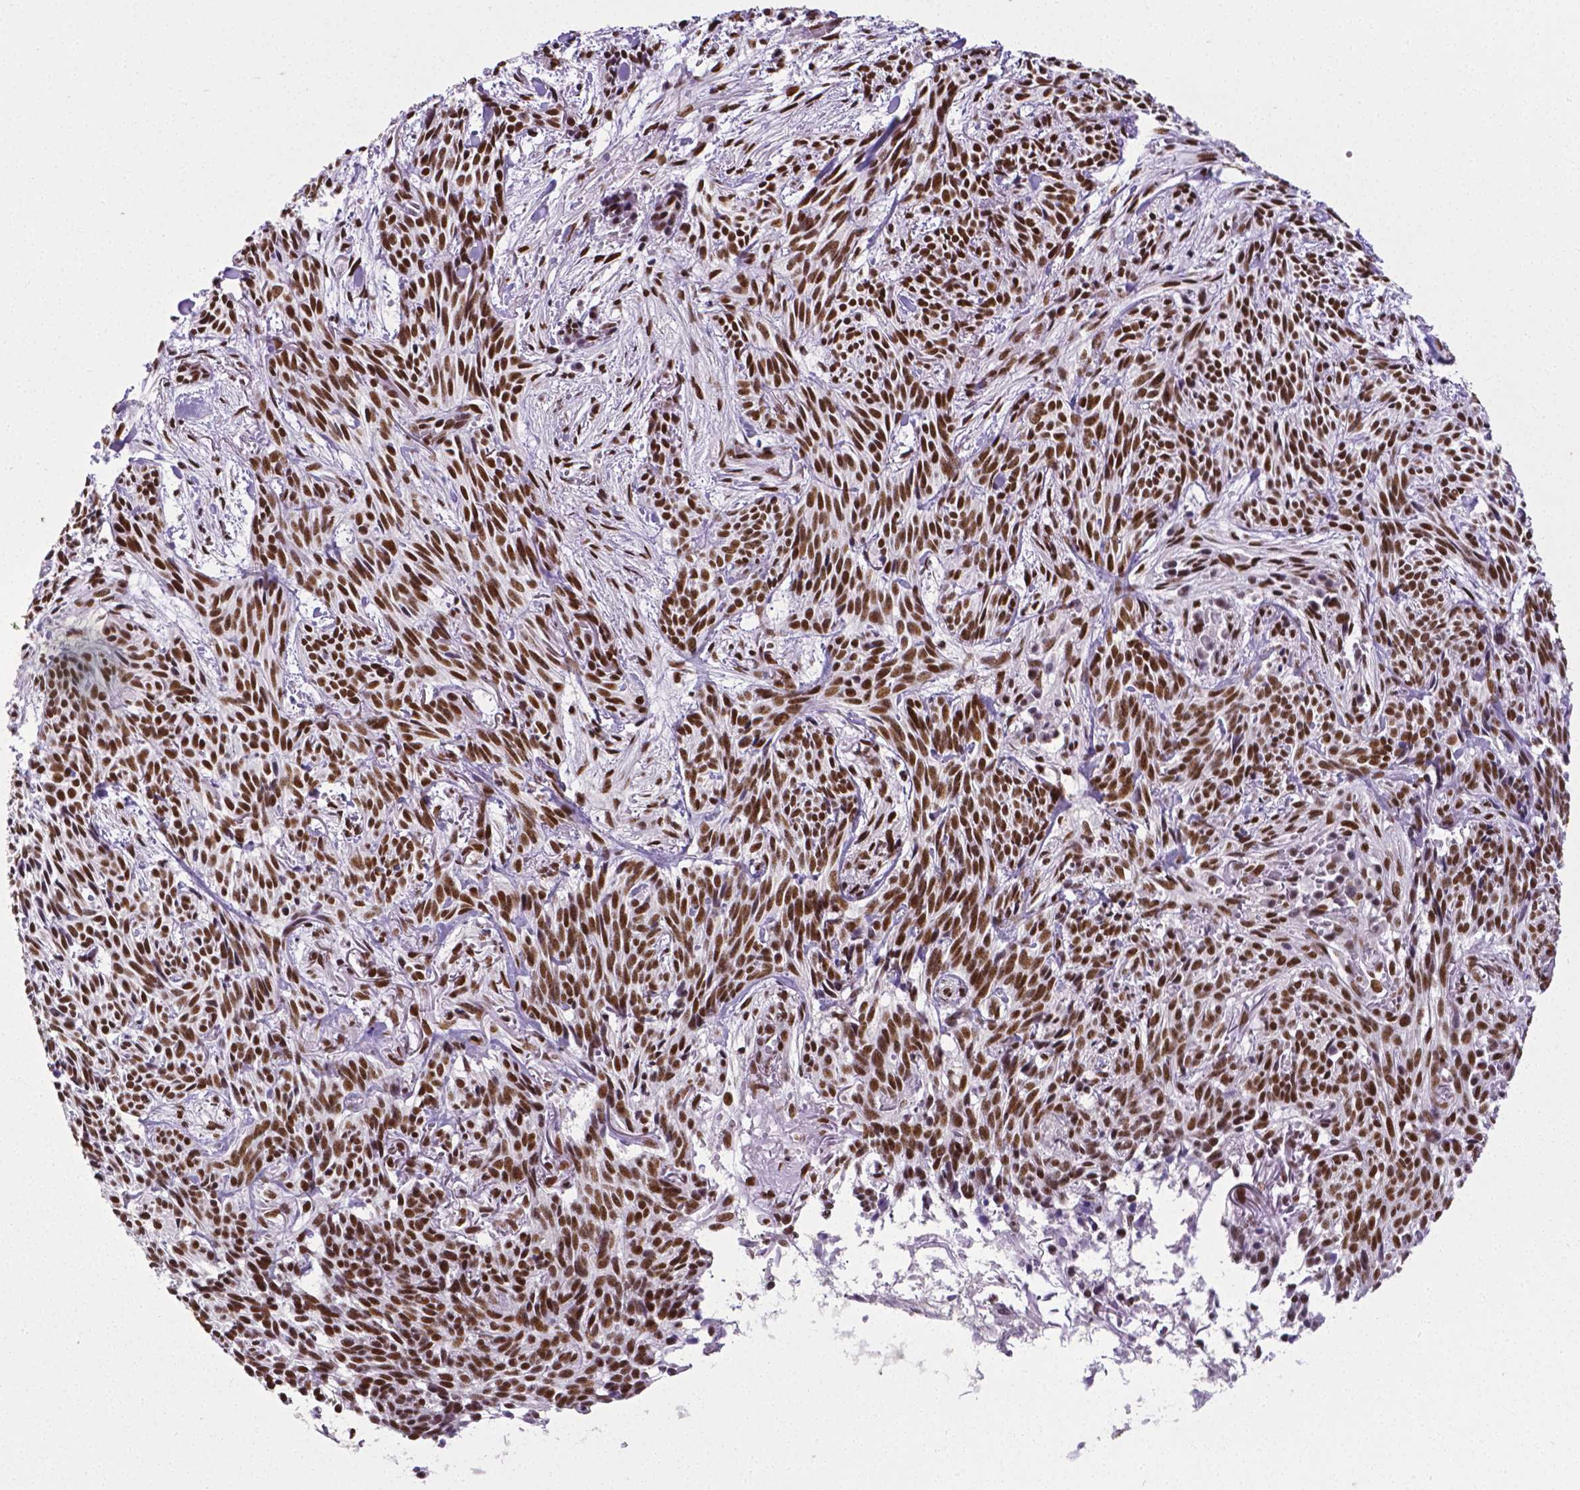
{"staining": {"intensity": "strong", "quantity": ">75%", "location": "nuclear"}, "tissue": "skin cancer", "cell_type": "Tumor cells", "image_type": "cancer", "snomed": [{"axis": "morphology", "description": "Basal cell carcinoma"}, {"axis": "topography", "description": "Skin"}], "caption": "A photomicrograph showing strong nuclear staining in approximately >75% of tumor cells in skin cancer, as visualized by brown immunohistochemical staining.", "gene": "REST", "patient": {"sex": "male", "age": 71}}